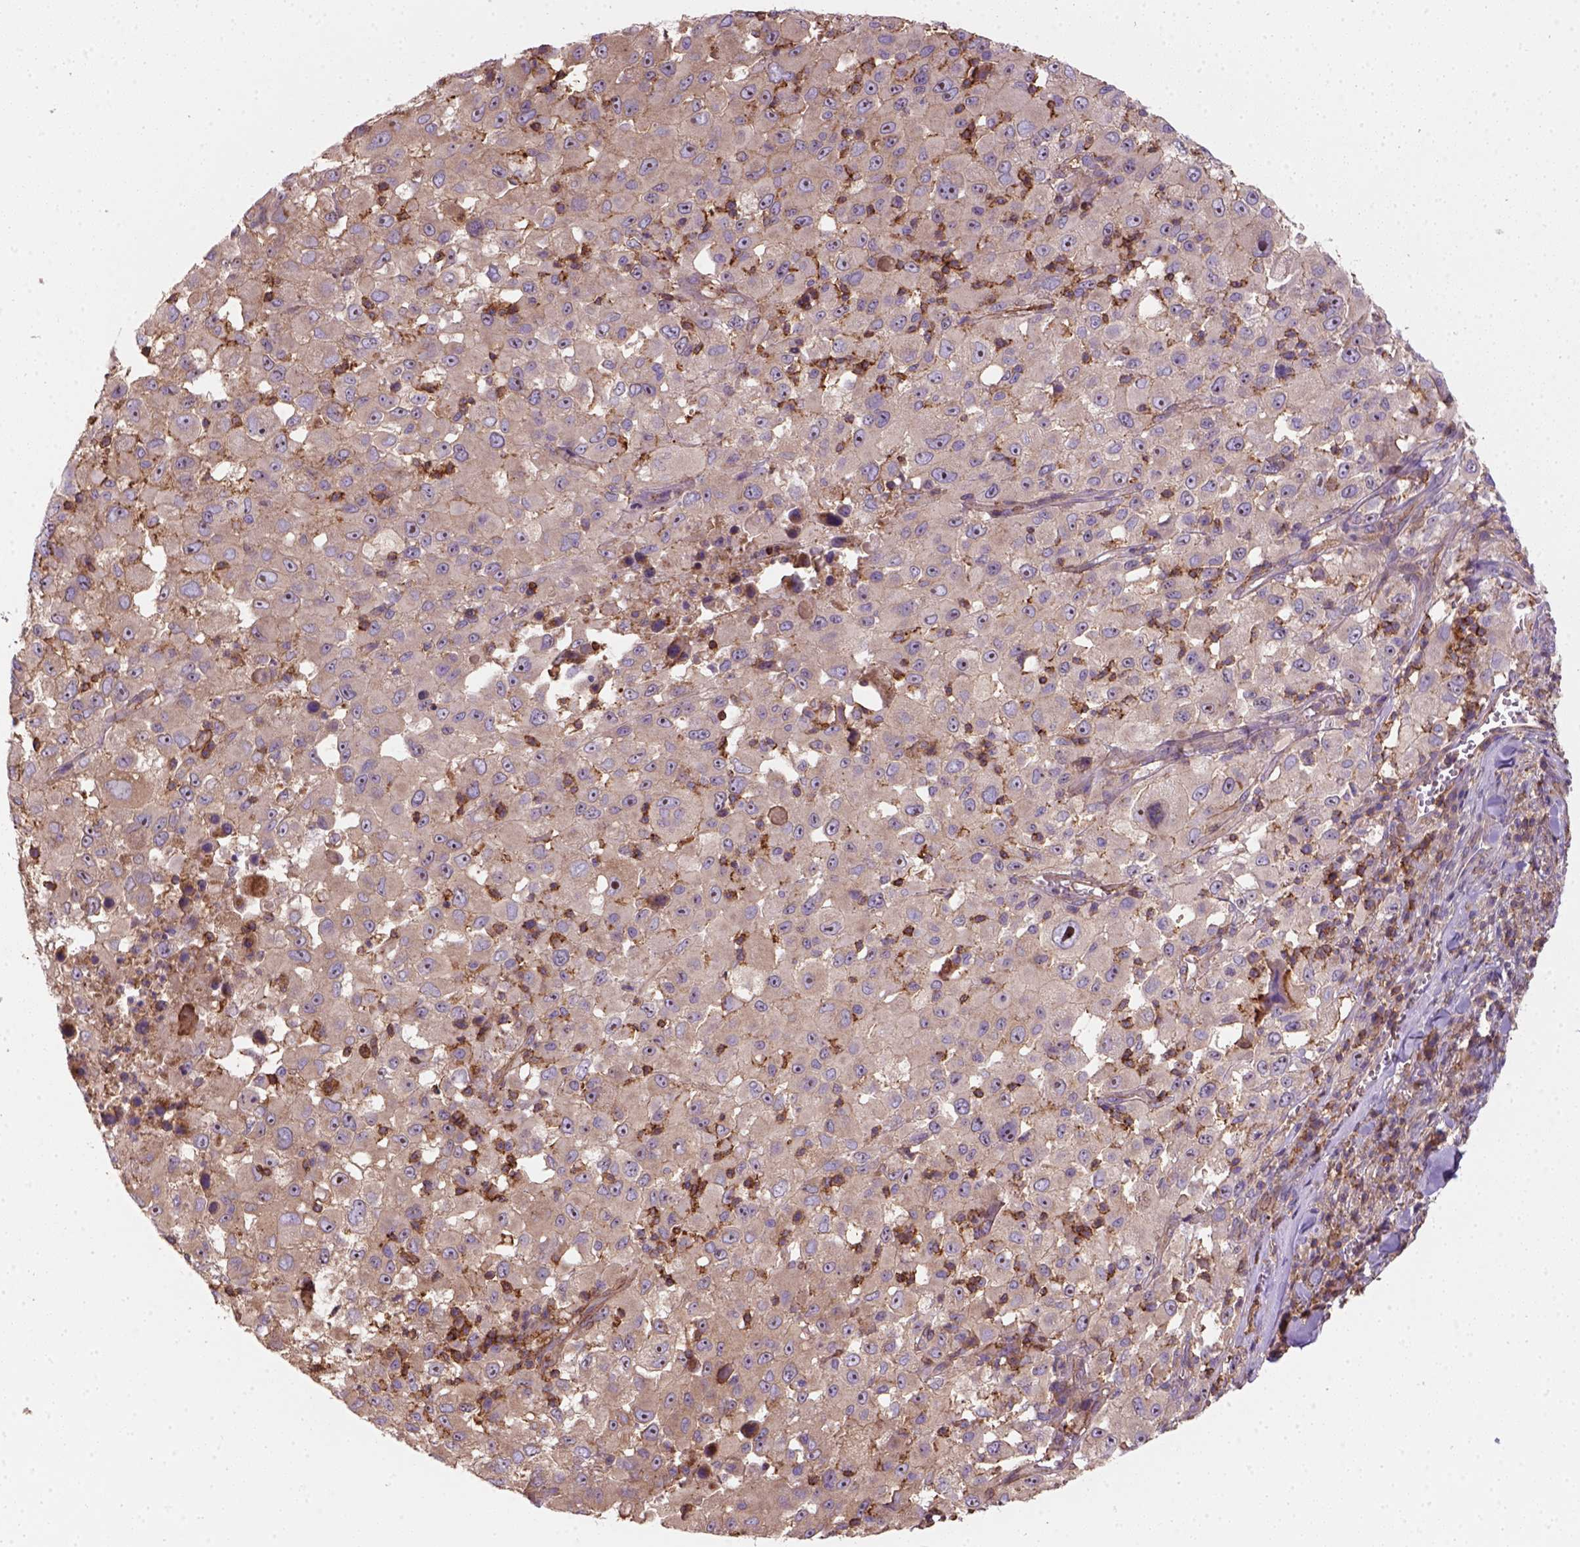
{"staining": {"intensity": "weak", "quantity": "<25%", "location": "cytoplasmic/membranous"}, "tissue": "melanoma", "cell_type": "Tumor cells", "image_type": "cancer", "snomed": [{"axis": "morphology", "description": "Malignant melanoma, Metastatic site"}, {"axis": "topography", "description": "Soft tissue"}], "caption": "Melanoma was stained to show a protein in brown. There is no significant staining in tumor cells.", "gene": "GPRC5D", "patient": {"sex": "male", "age": 50}}